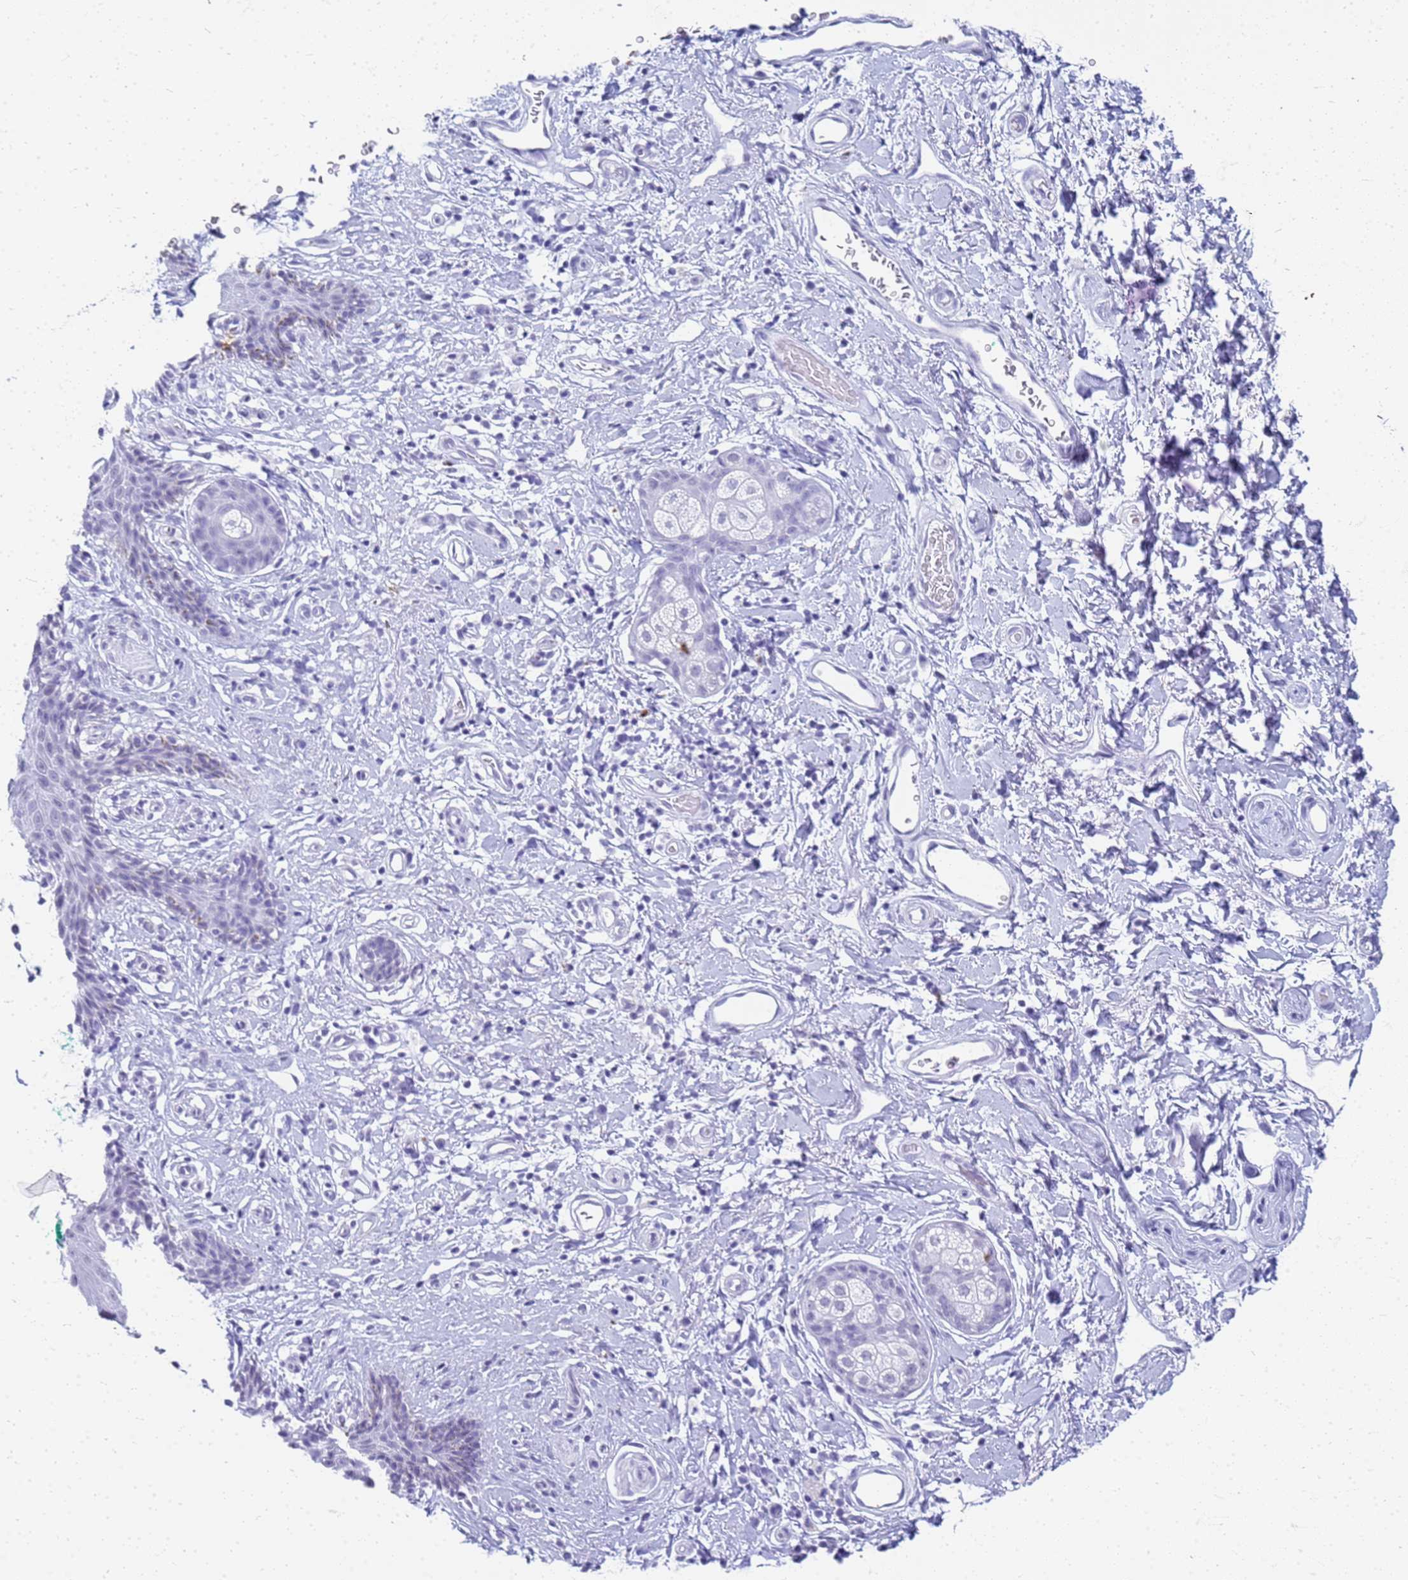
{"staining": {"intensity": "negative", "quantity": "none", "location": "none"}, "tissue": "skin", "cell_type": "Epidermal cells", "image_type": "normal", "snomed": [{"axis": "morphology", "description": "Normal tissue, NOS"}, {"axis": "topography", "description": "Vulva"}], "caption": "Immunohistochemical staining of benign human skin reveals no significant expression in epidermal cells. (IHC, brightfield microscopy, high magnification).", "gene": "SLC7A9", "patient": {"sex": "female", "age": 66}}